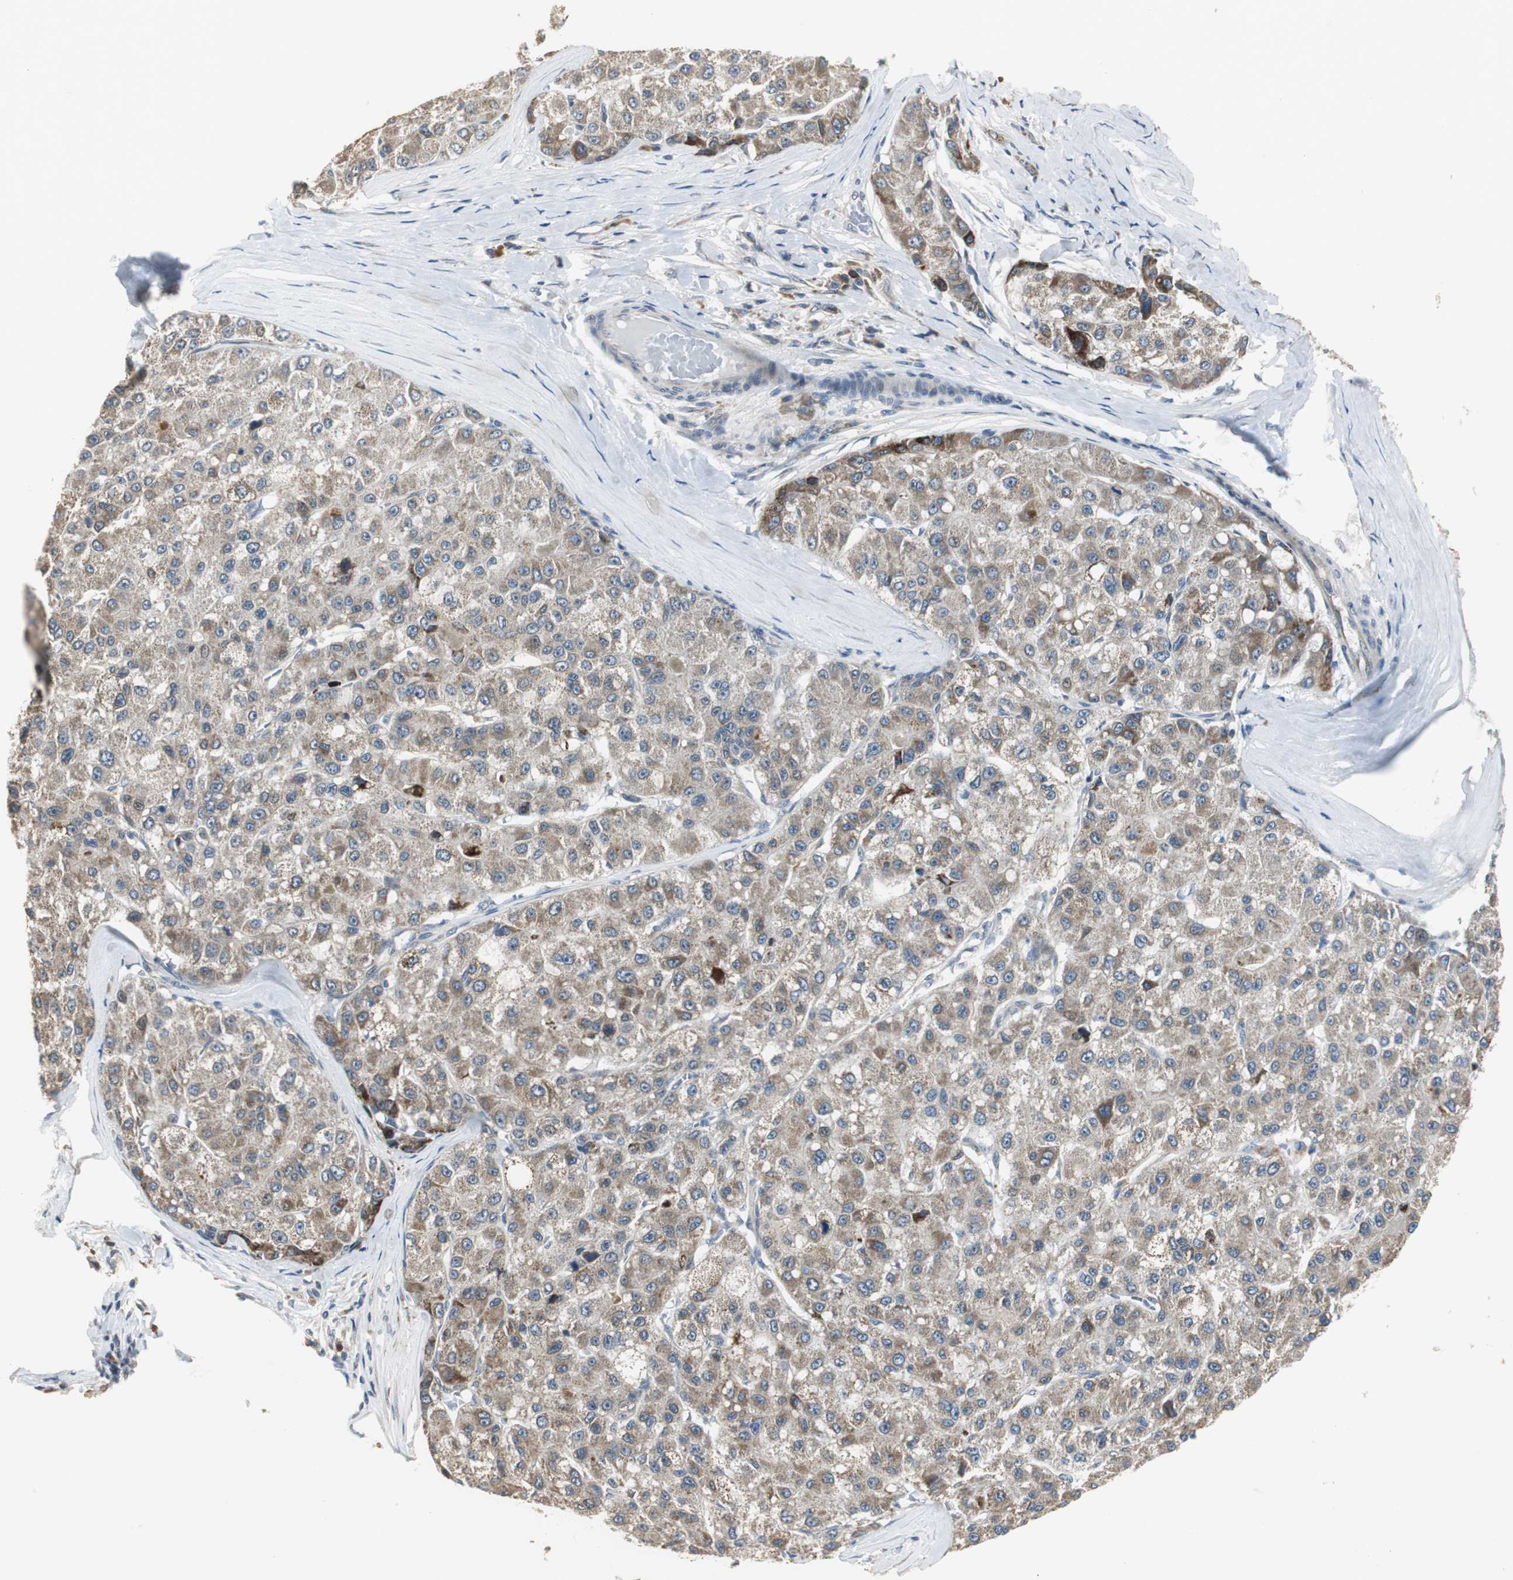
{"staining": {"intensity": "weak", "quantity": ">75%", "location": "cytoplasmic/membranous"}, "tissue": "liver cancer", "cell_type": "Tumor cells", "image_type": "cancer", "snomed": [{"axis": "morphology", "description": "Carcinoma, Hepatocellular, NOS"}, {"axis": "topography", "description": "Liver"}], "caption": "Hepatocellular carcinoma (liver) tissue demonstrates weak cytoplasmic/membranous positivity in about >75% of tumor cells, visualized by immunohistochemistry.", "gene": "MYT1", "patient": {"sex": "male", "age": 80}}